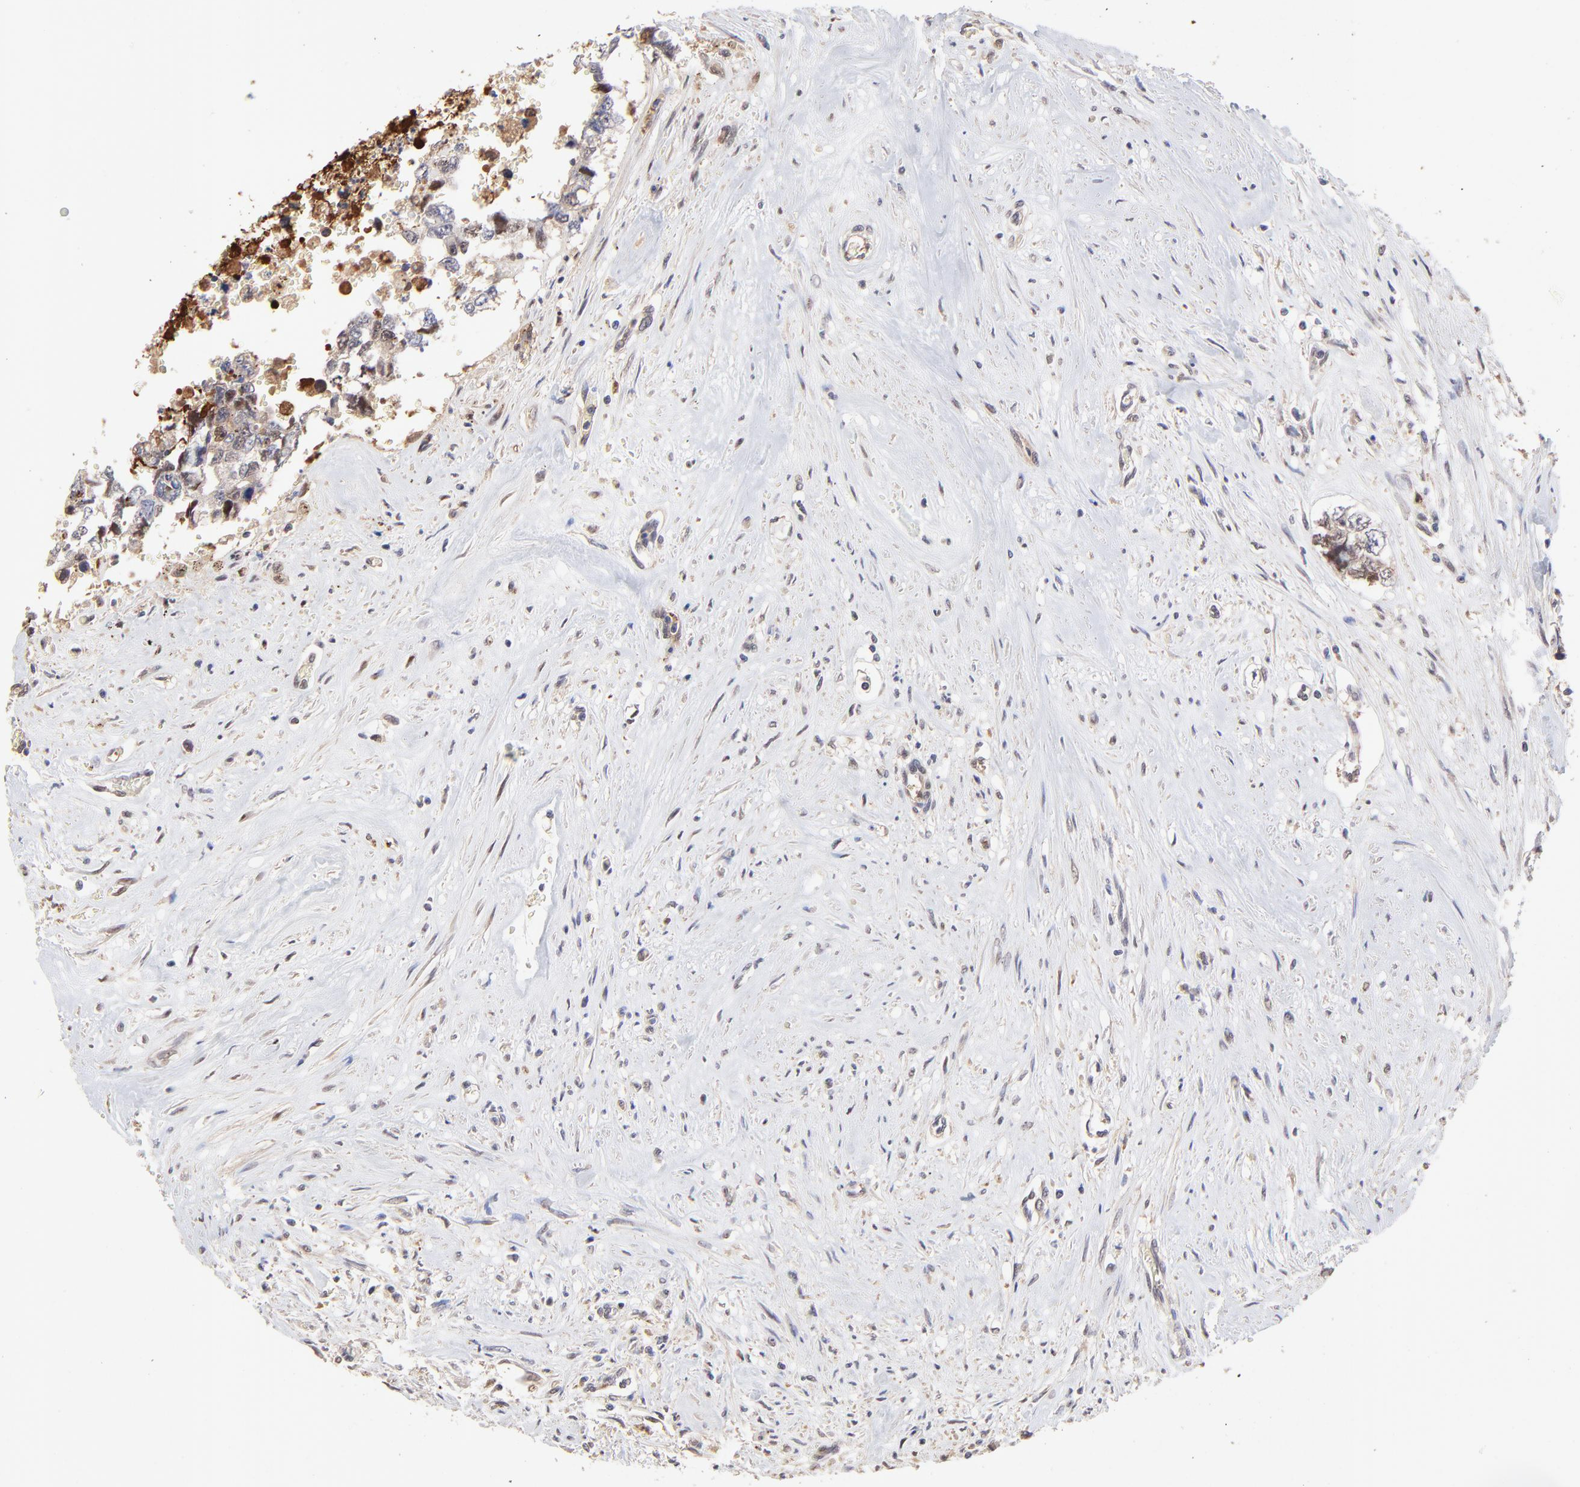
{"staining": {"intensity": "weak", "quantity": "<25%", "location": "cytoplasmic/membranous,nuclear"}, "tissue": "testis cancer", "cell_type": "Tumor cells", "image_type": "cancer", "snomed": [{"axis": "morphology", "description": "Carcinoma, Embryonal, NOS"}, {"axis": "topography", "description": "Testis"}], "caption": "This is a photomicrograph of immunohistochemistry (IHC) staining of testis cancer (embryonal carcinoma), which shows no staining in tumor cells. (DAB IHC with hematoxylin counter stain).", "gene": "PSMD14", "patient": {"sex": "male", "age": 31}}